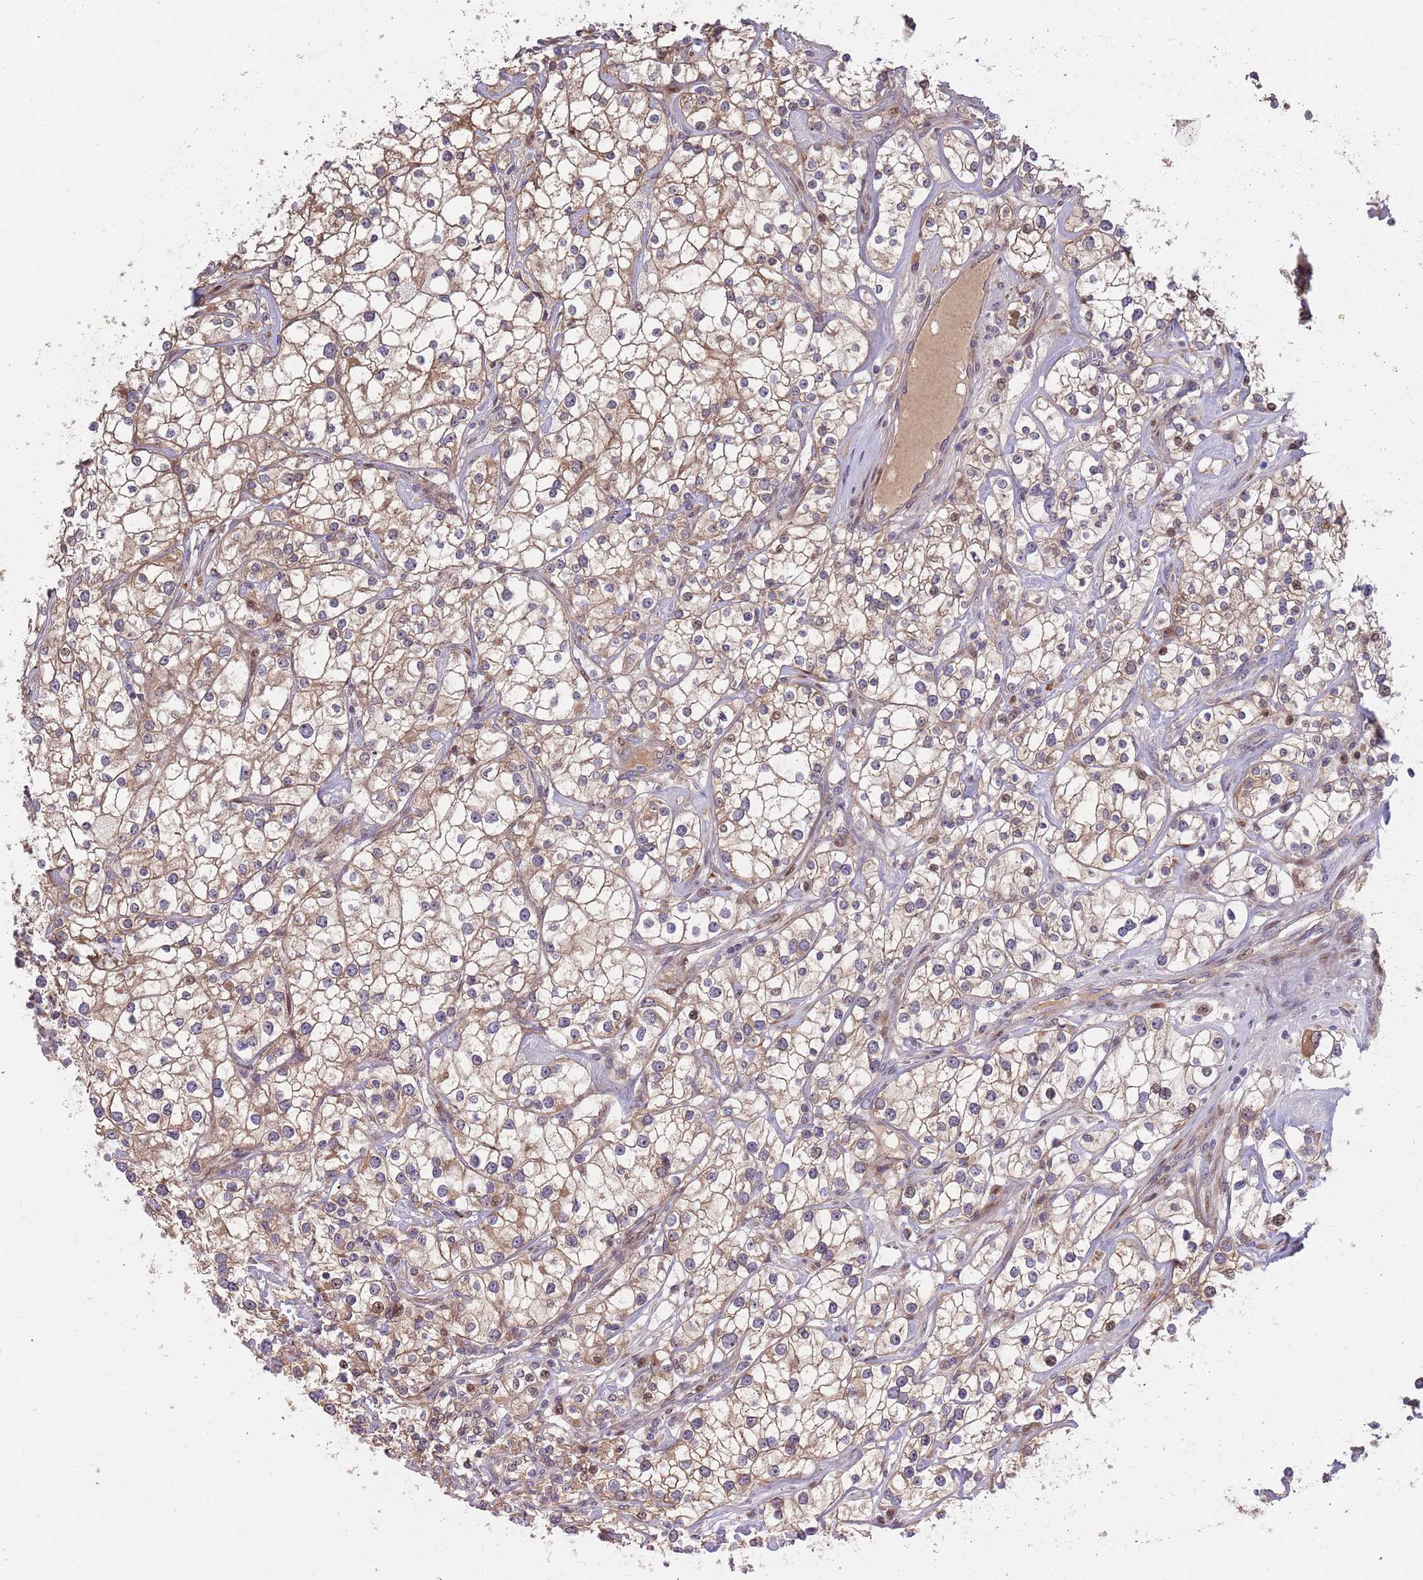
{"staining": {"intensity": "moderate", "quantity": "25%-75%", "location": "cytoplasmic/membranous"}, "tissue": "renal cancer", "cell_type": "Tumor cells", "image_type": "cancer", "snomed": [{"axis": "morphology", "description": "Adenocarcinoma, NOS"}, {"axis": "topography", "description": "Kidney"}], "caption": "Adenocarcinoma (renal) stained with a brown dye displays moderate cytoplasmic/membranous positive positivity in approximately 25%-75% of tumor cells.", "gene": "SYNDIG1L", "patient": {"sex": "male", "age": 77}}